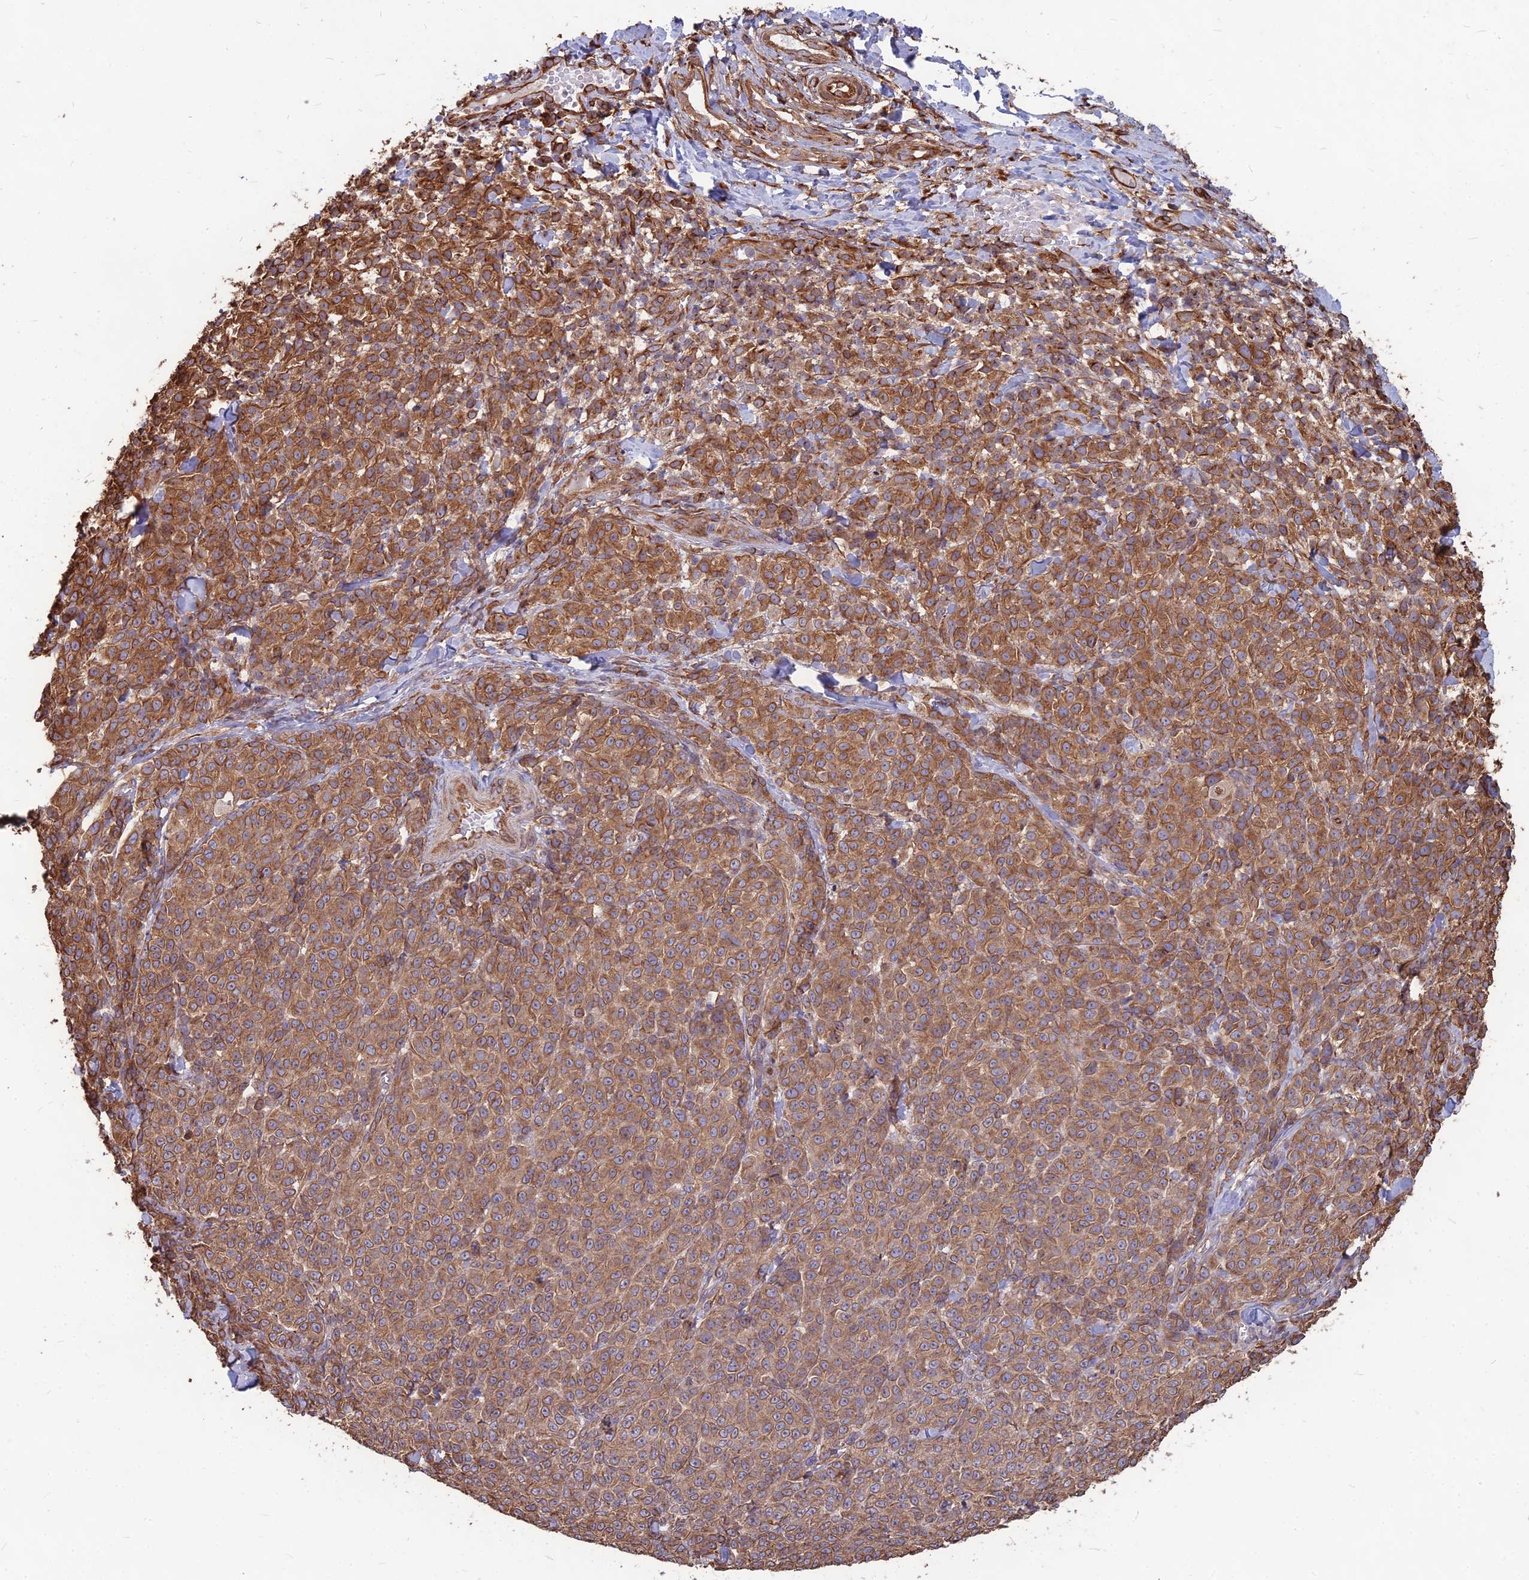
{"staining": {"intensity": "moderate", "quantity": ">75%", "location": "cytoplasmic/membranous"}, "tissue": "melanoma", "cell_type": "Tumor cells", "image_type": "cancer", "snomed": [{"axis": "morphology", "description": "Normal tissue, NOS"}, {"axis": "morphology", "description": "Malignant melanoma, NOS"}, {"axis": "topography", "description": "Skin"}], "caption": "Moderate cytoplasmic/membranous expression is present in about >75% of tumor cells in melanoma. Using DAB (3,3'-diaminobenzidine) (brown) and hematoxylin (blue) stains, captured at high magnification using brightfield microscopy.", "gene": "LSM6", "patient": {"sex": "female", "age": 34}}